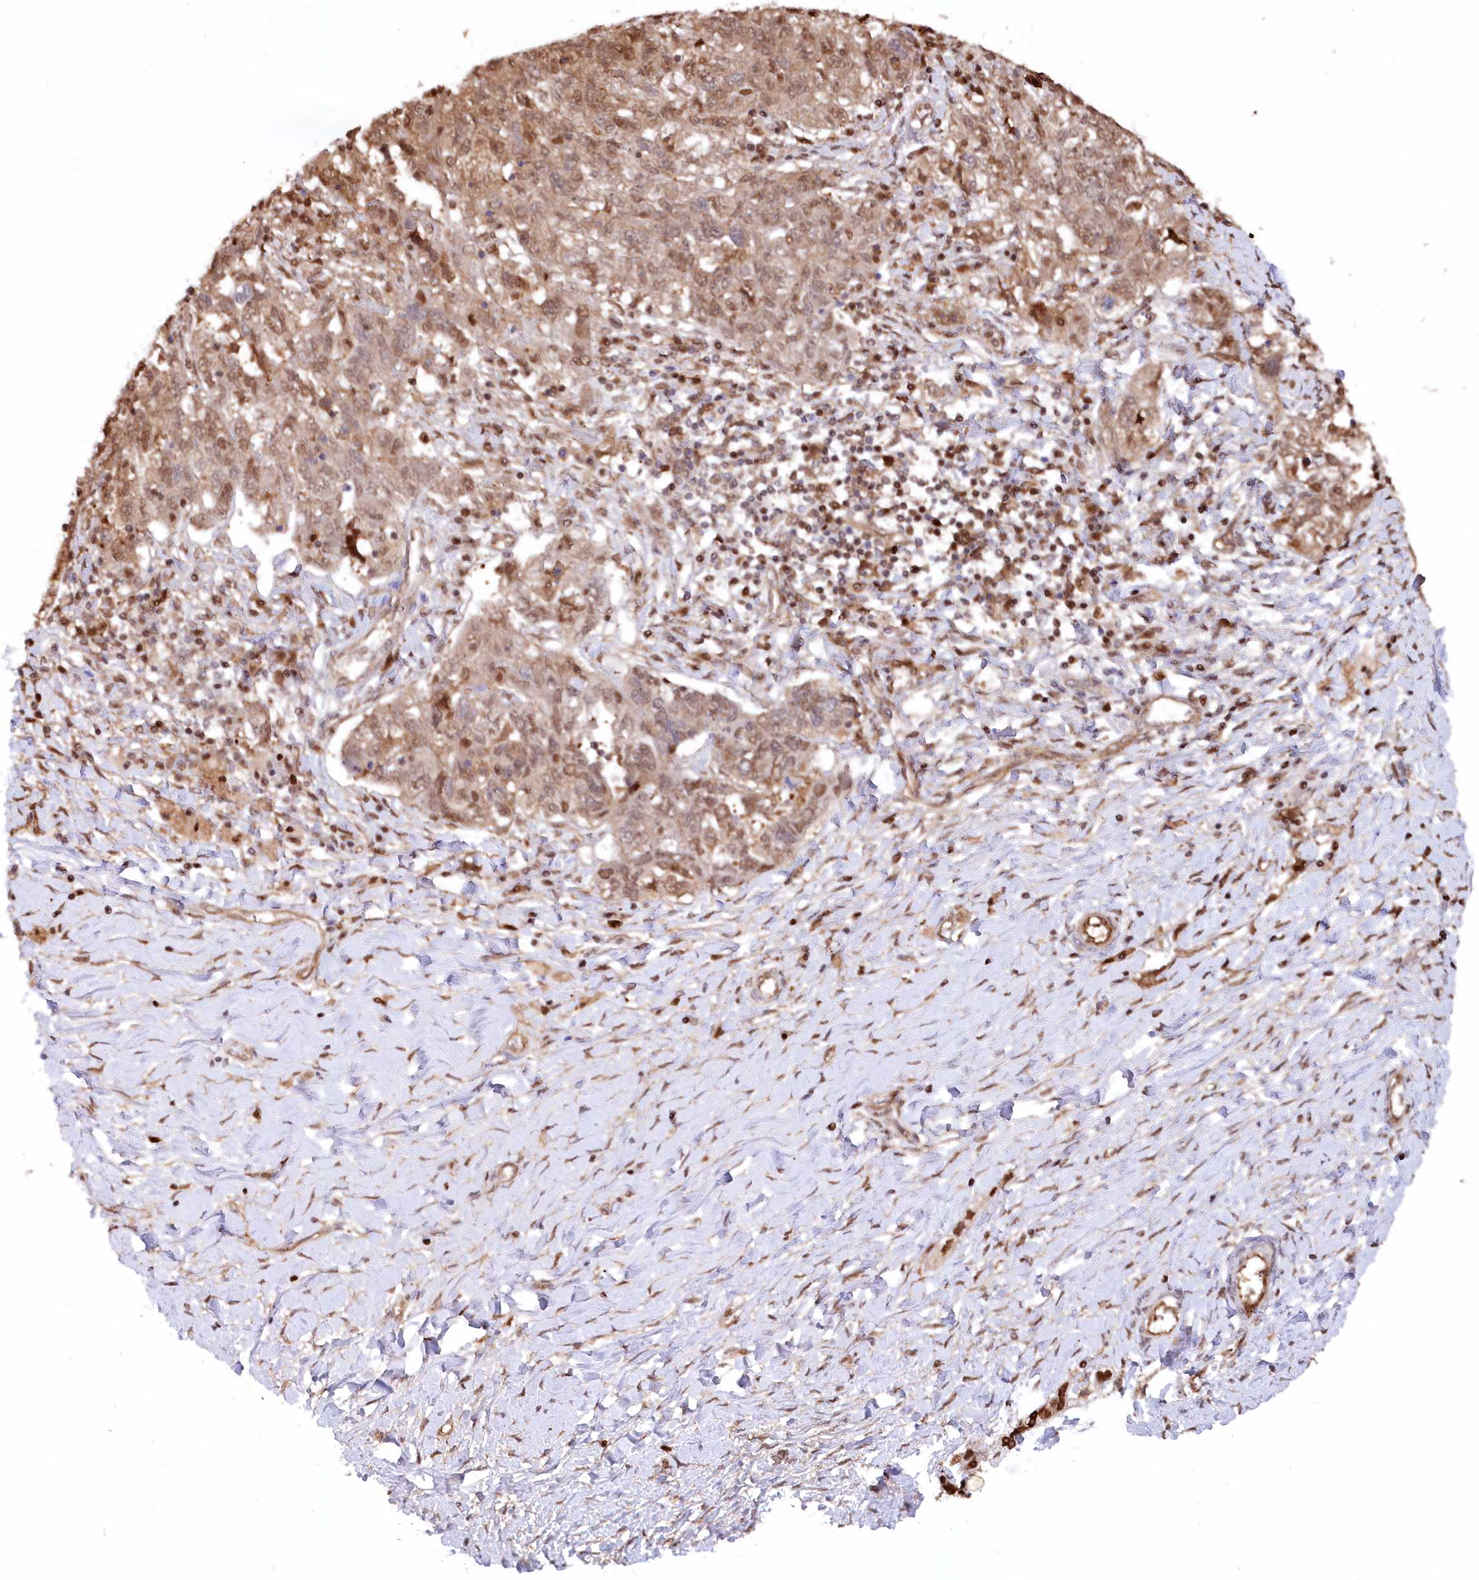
{"staining": {"intensity": "moderate", "quantity": ">75%", "location": "cytoplasmic/membranous,nuclear"}, "tissue": "ovarian cancer", "cell_type": "Tumor cells", "image_type": "cancer", "snomed": [{"axis": "morphology", "description": "Carcinoma, NOS"}, {"axis": "morphology", "description": "Cystadenocarcinoma, serous, NOS"}, {"axis": "topography", "description": "Ovary"}], "caption": "The image shows immunohistochemical staining of ovarian cancer. There is moderate cytoplasmic/membranous and nuclear expression is present in about >75% of tumor cells.", "gene": "PSMA1", "patient": {"sex": "female", "age": 69}}